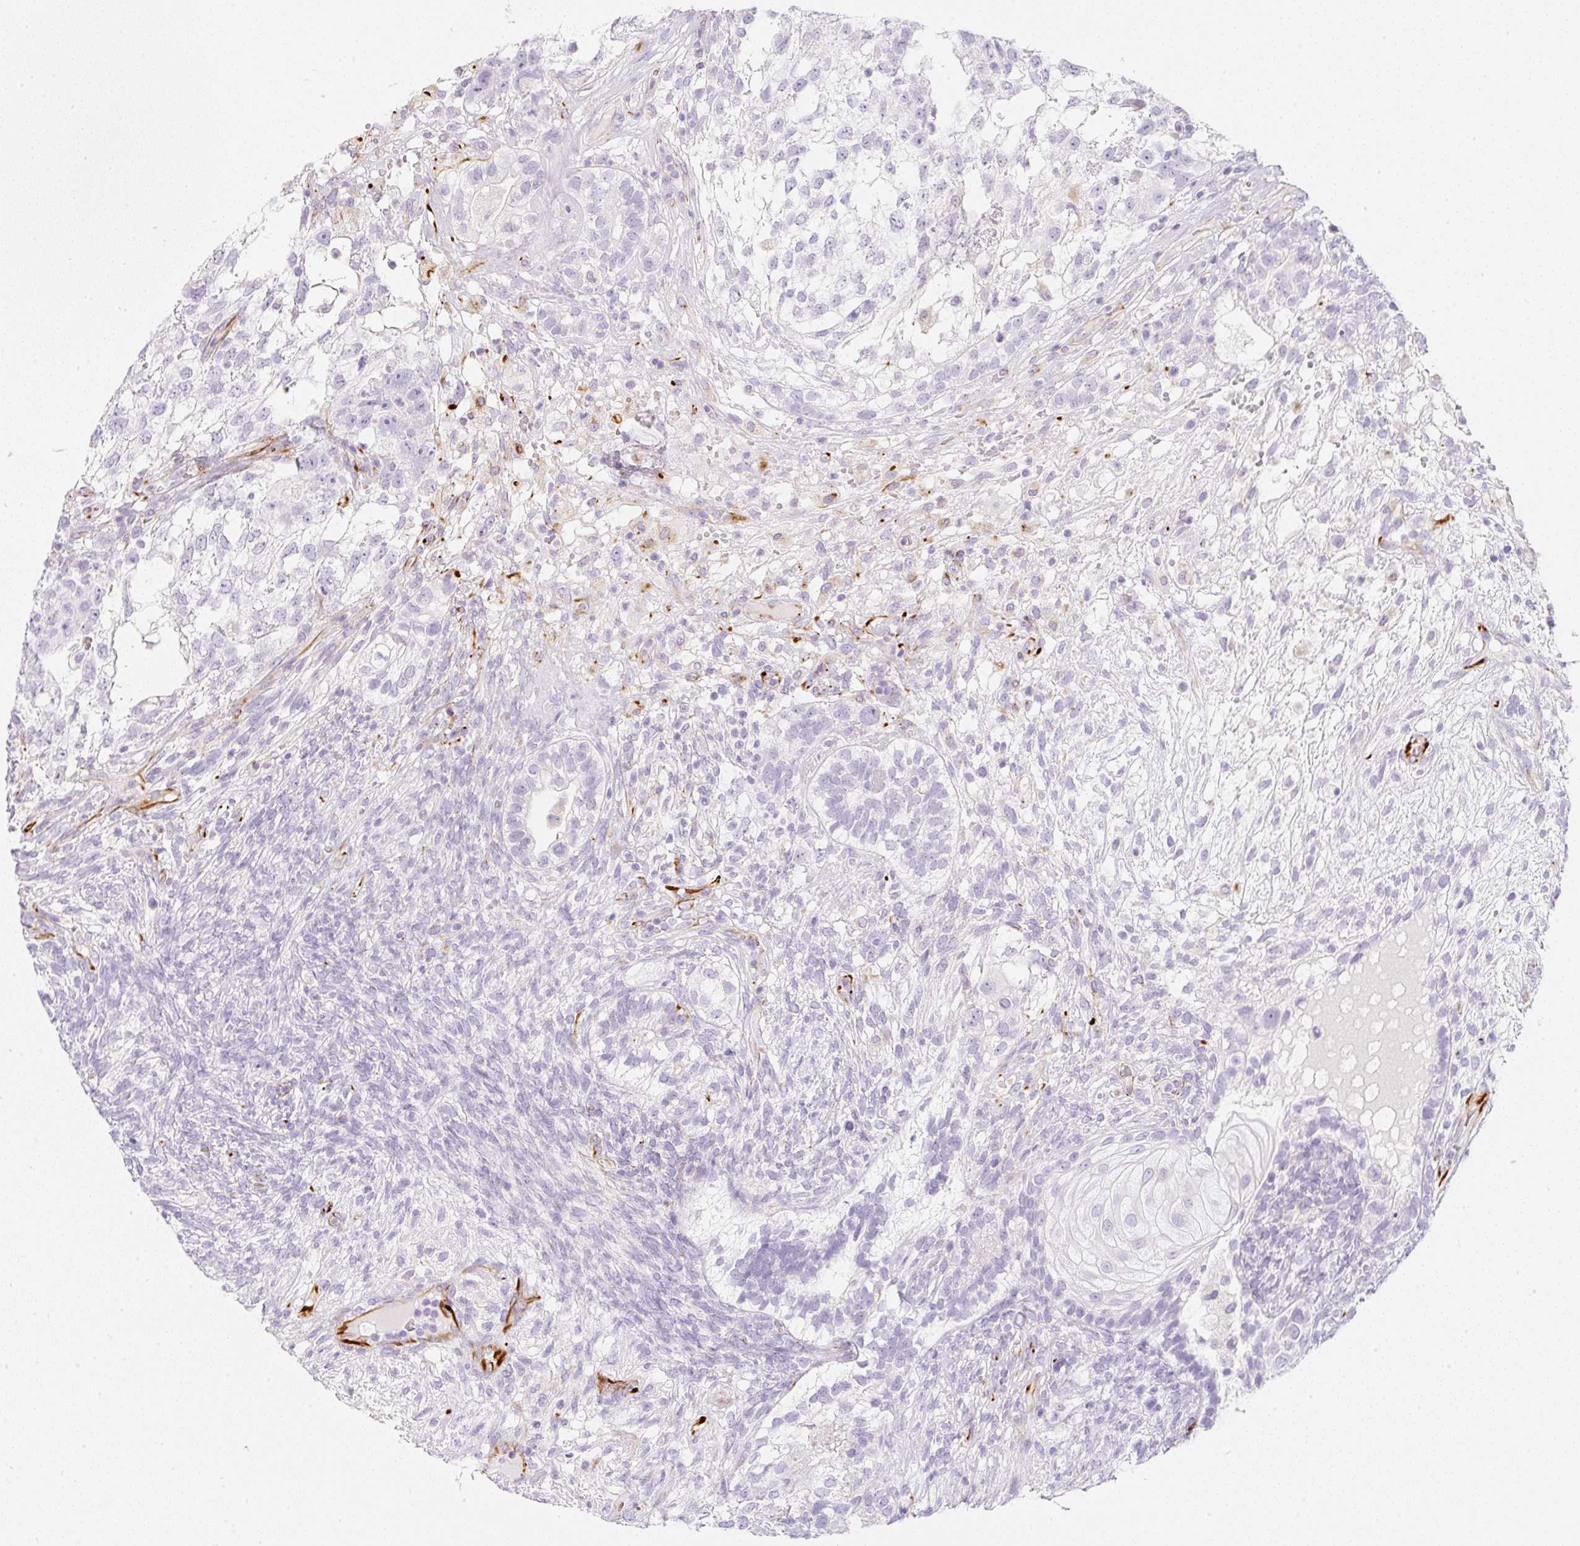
{"staining": {"intensity": "negative", "quantity": "none", "location": "none"}, "tissue": "testis cancer", "cell_type": "Tumor cells", "image_type": "cancer", "snomed": [{"axis": "morphology", "description": "Seminoma, NOS"}, {"axis": "morphology", "description": "Carcinoma, Embryonal, NOS"}, {"axis": "topography", "description": "Testis"}], "caption": "High power microscopy histopathology image of an IHC image of seminoma (testis), revealing no significant expression in tumor cells. (DAB immunohistochemistry visualized using brightfield microscopy, high magnification).", "gene": "ZNF689", "patient": {"sex": "male", "age": 41}}